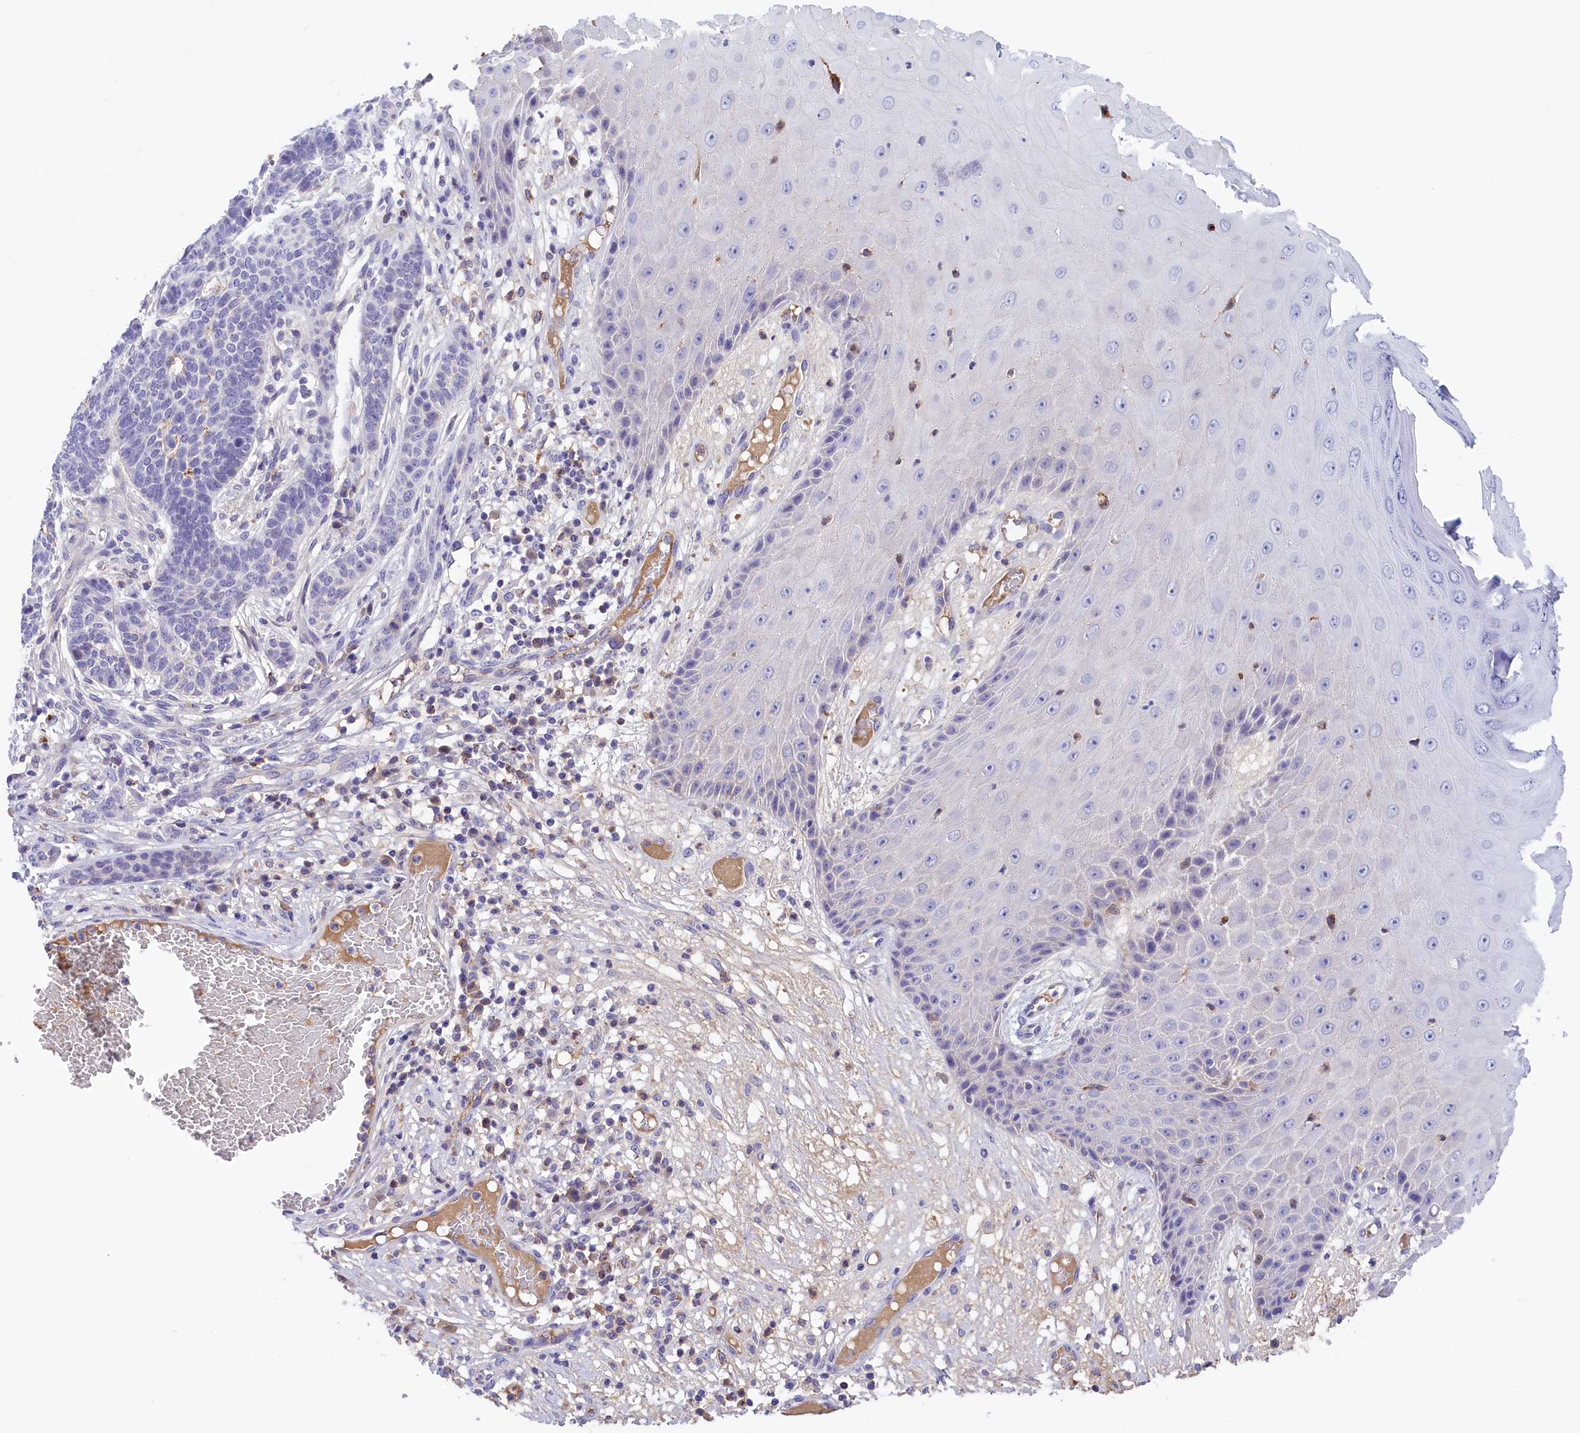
{"staining": {"intensity": "negative", "quantity": "none", "location": "none"}, "tissue": "skin cancer", "cell_type": "Tumor cells", "image_type": "cancer", "snomed": [{"axis": "morphology", "description": "Normal tissue, NOS"}, {"axis": "morphology", "description": "Basal cell carcinoma"}, {"axis": "topography", "description": "Skin"}], "caption": "A high-resolution image shows immunohistochemistry (IHC) staining of skin cancer (basal cell carcinoma), which exhibits no significant expression in tumor cells.", "gene": "STYX", "patient": {"sex": "male", "age": 64}}